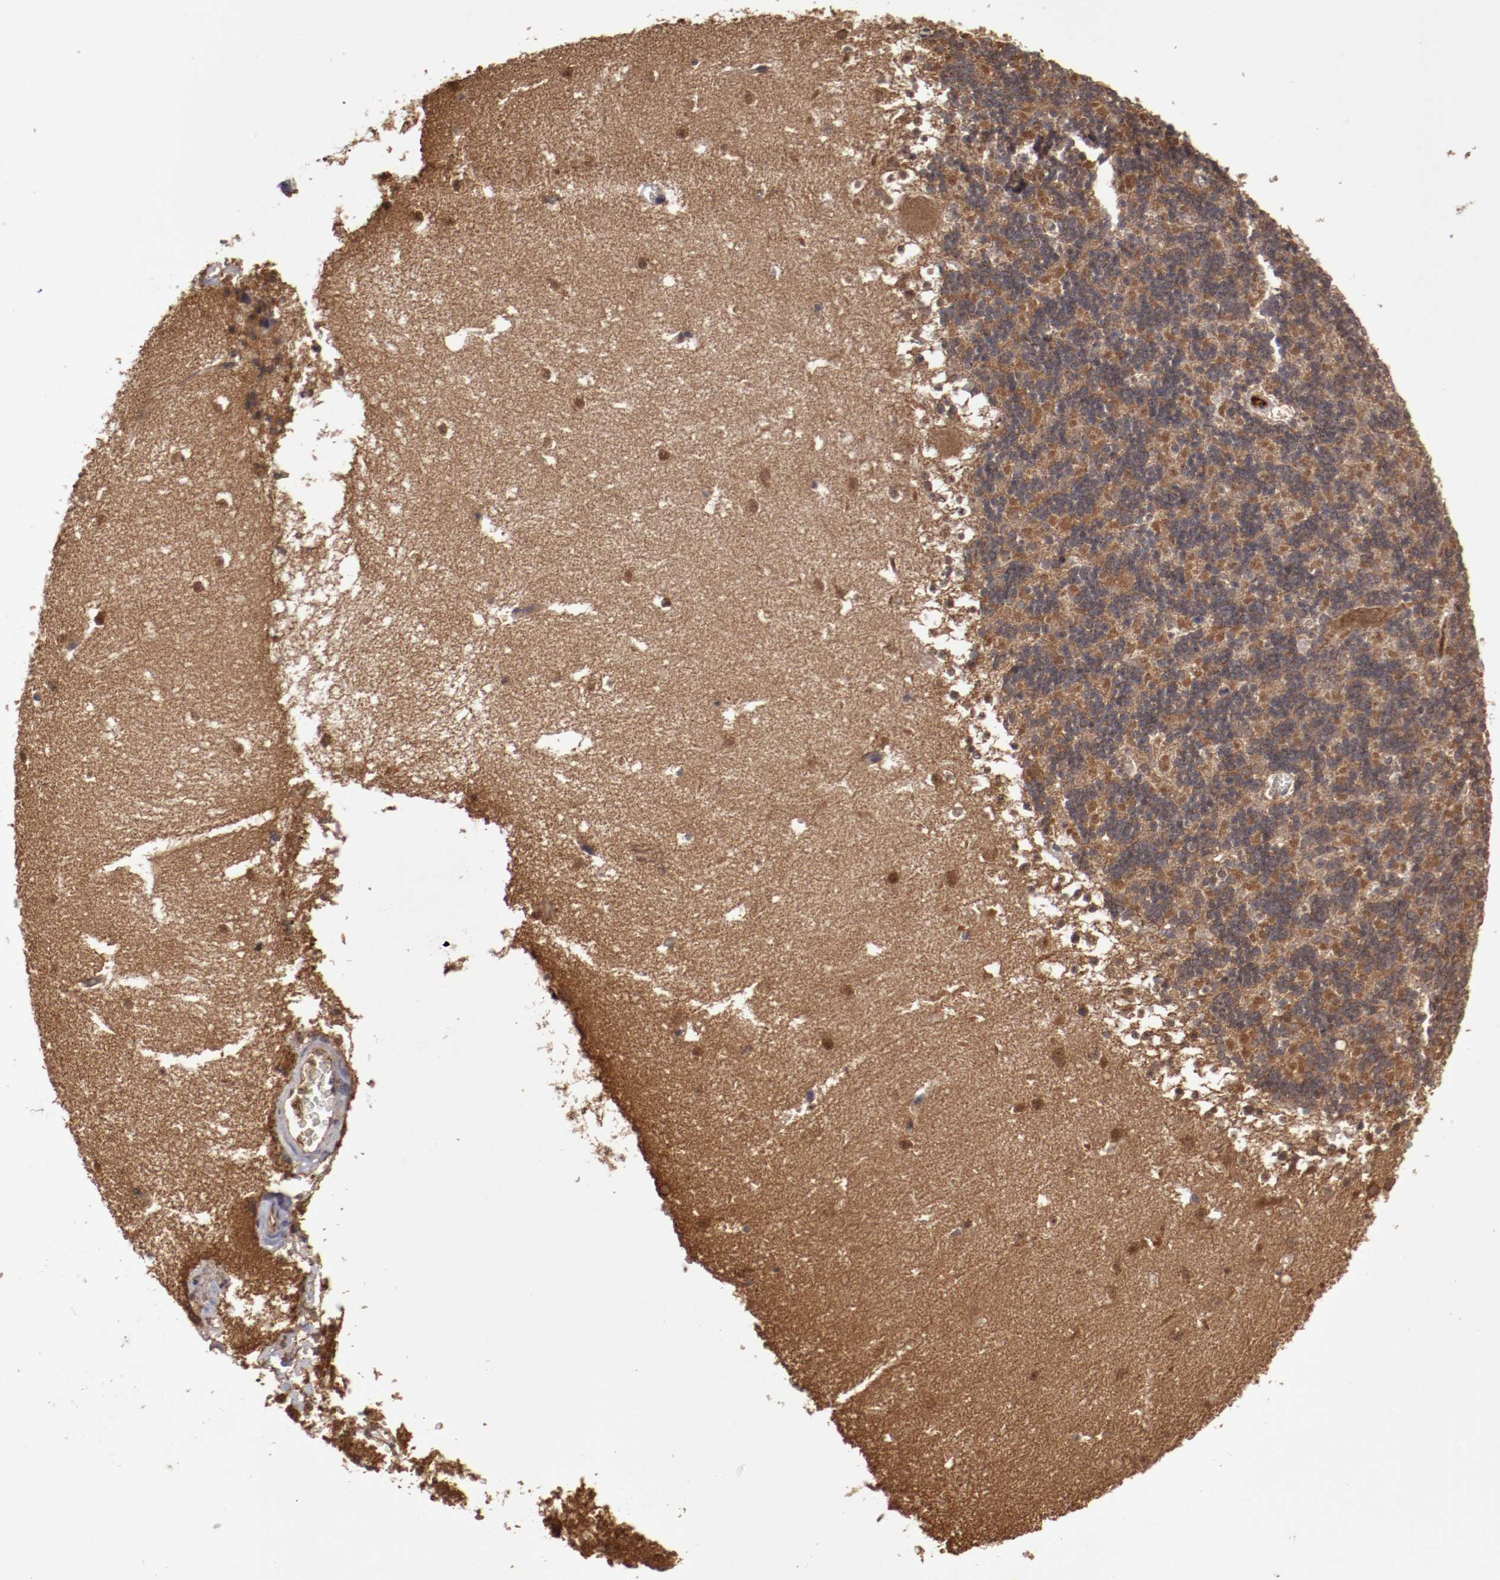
{"staining": {"intensity": "weak", "quantity": ">75%", "location": "cytoplasmic/membranous"}, "tissue": "cerebellum", "cell_type": "Cells in granular layer", "image_type": "normal", "snomed": [{"axis": "morphology", "description": "Normal tissue, NOS"}, {"axis": "topography", "description": "Cerebellum"}], "caption": "Normal cerebellum reveals weak cytoplasmic/membranous staining in about >75% of cells in granular layer, visualized by immunohistochemistry. The staining was performed using DAB (3,3'-diaminobenzidine) to visualize the protein expression in brown, while the nuclei were stained in blue with hematoxylin (Magnification: 20x).", "gene": "RPS6KA6", "patient": {"sex": "male", "age": 45}}